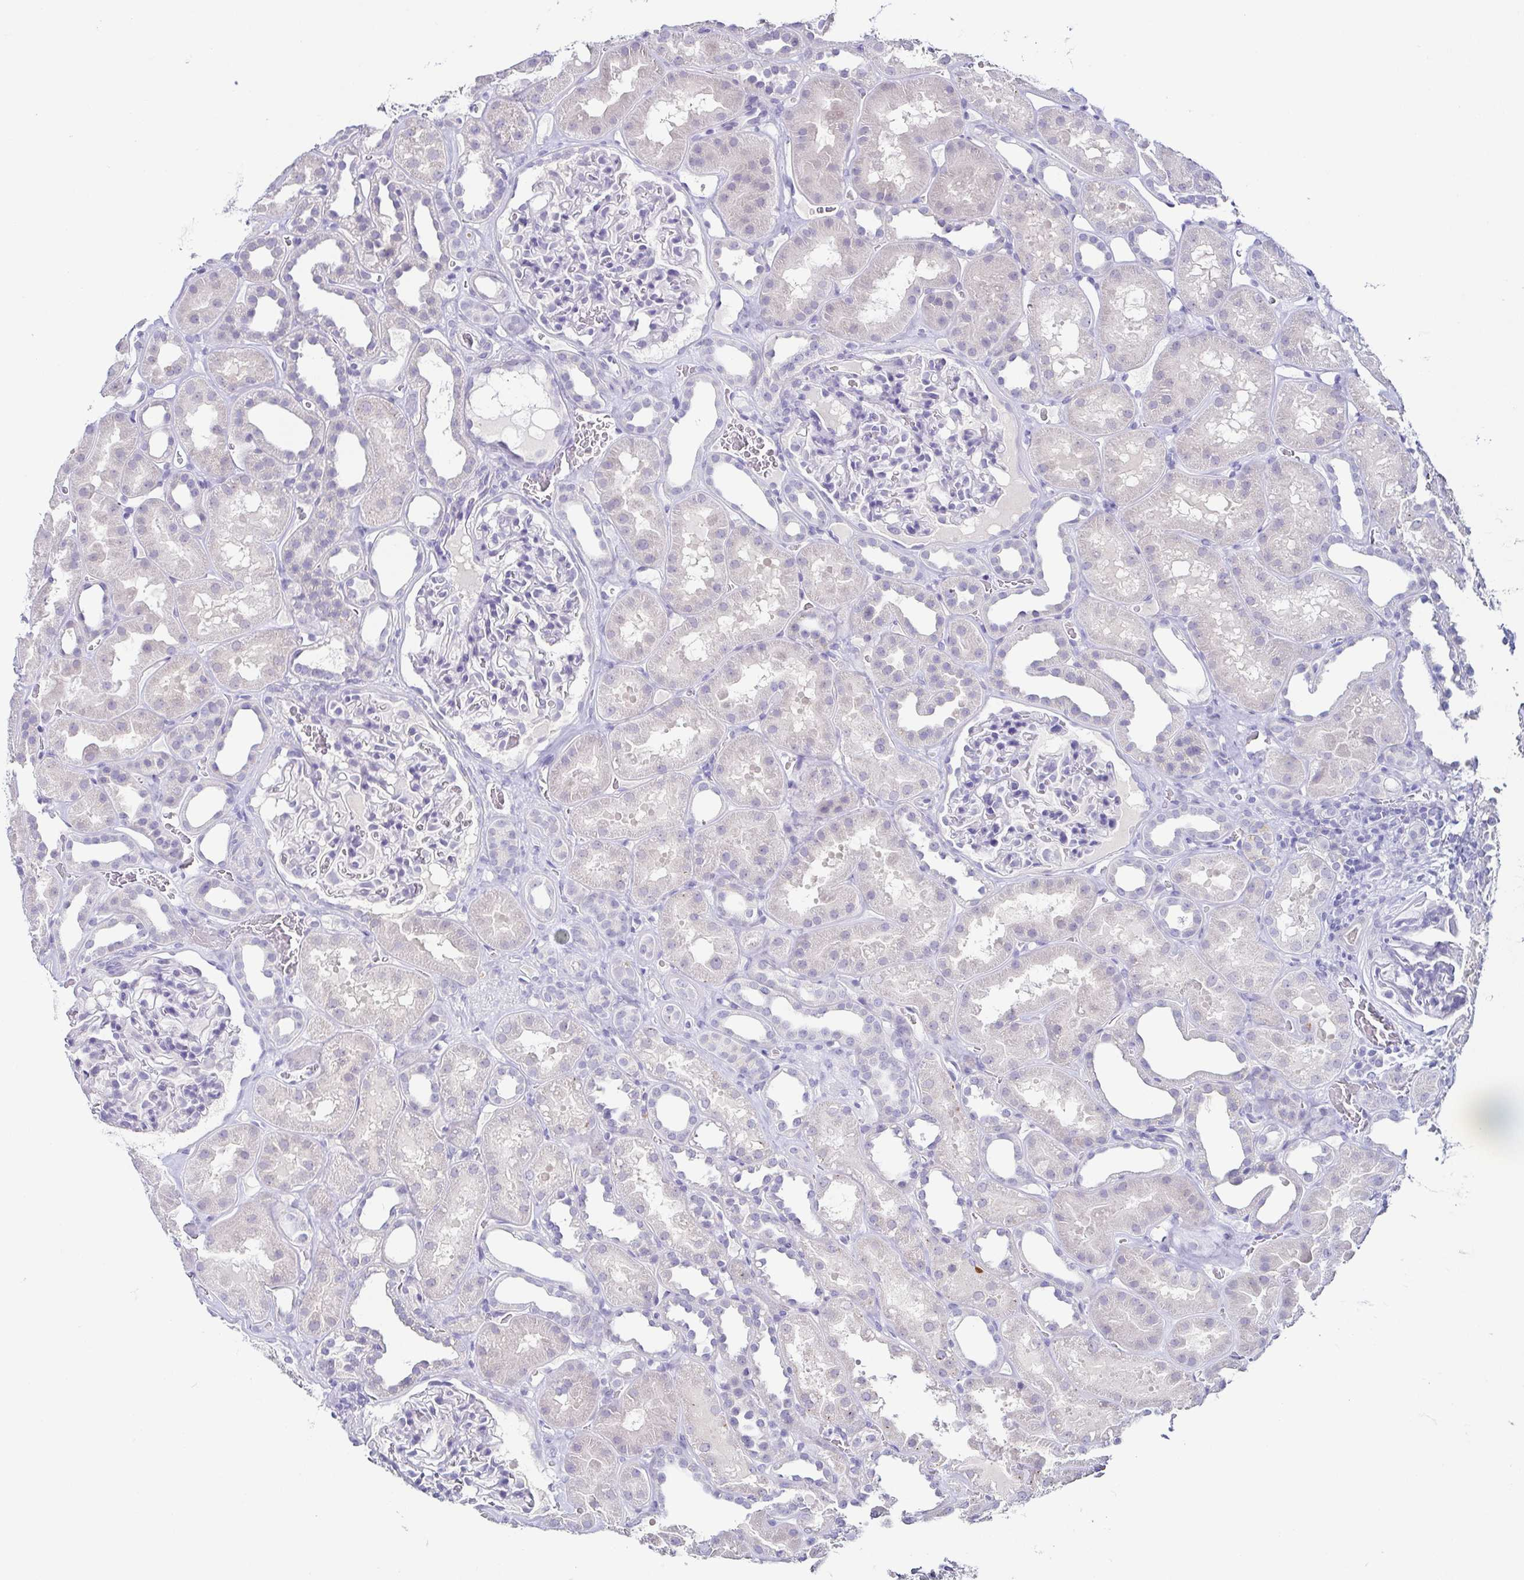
{"staining": {"intensity": "negative", "quantity": "none", "location": "none"}, "tissue": "kidney", "cell_type": "Cells in glomeruli", "image_type": "normal", "snomed": [{"axis": "morphology", "description": "Normal tissue, NOS"}, {"axis": "topography", "description": "Kidney"}], "caption": "High power microscopy photomicrograph of an IHC photomicrograph of normal kidney, revealing no significant expression in cells in glomeruli.", "gene": "TP73", "patient": {"sex": "female", "age": 41}}